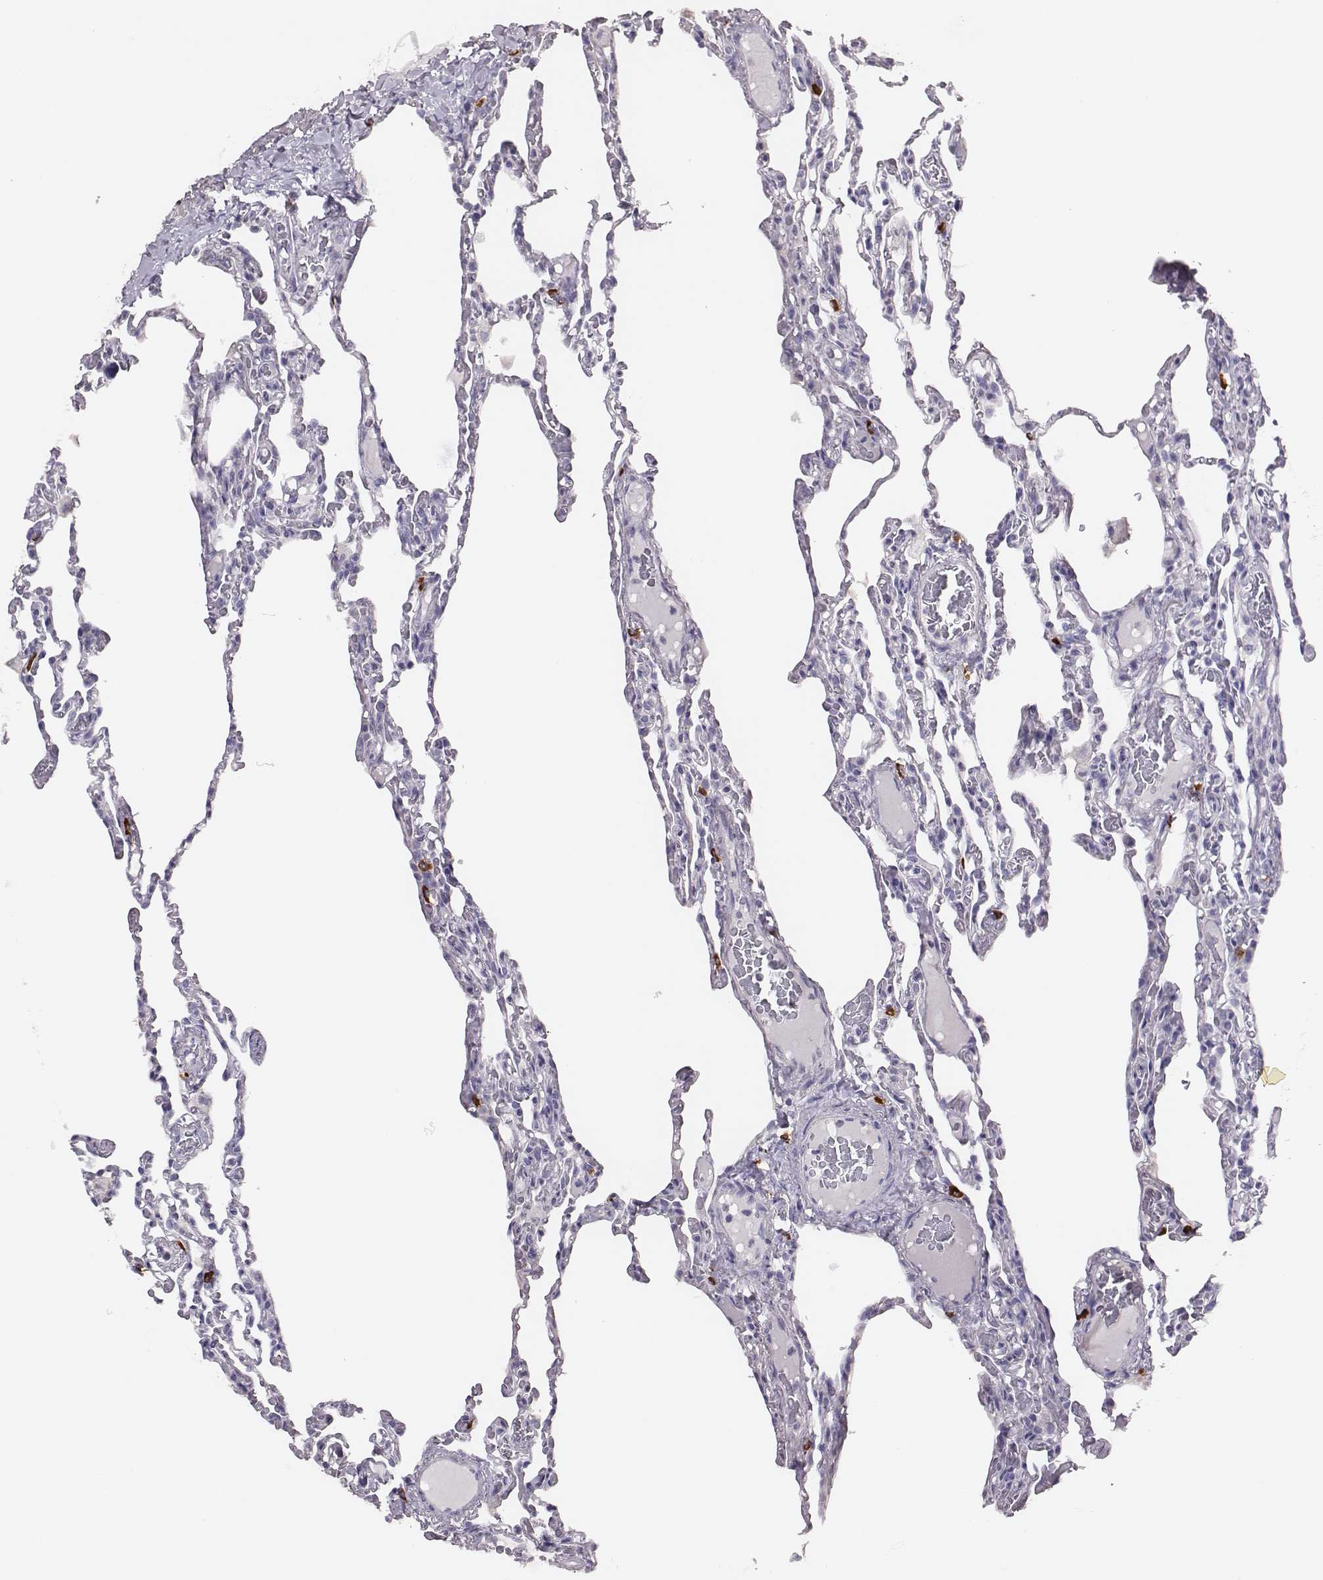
{"staining": {"intensity": "negative", "quantity": "none", "location": "none"}, "tissue": "lung", "cell_type": "Alveolar cells", "image_type": "normal", "snomed": [{"axis": "morphology", "description": "Normal tissue, NOS"}, {"axis": "topography", "description": "Lung"}], "caption": "The immunohistochemistry (IHC) histopathology image has no significant positivity in alveolar cells of lung.", "gene": "P2RY10", "patient": {"sex": "female", "age": 43}}